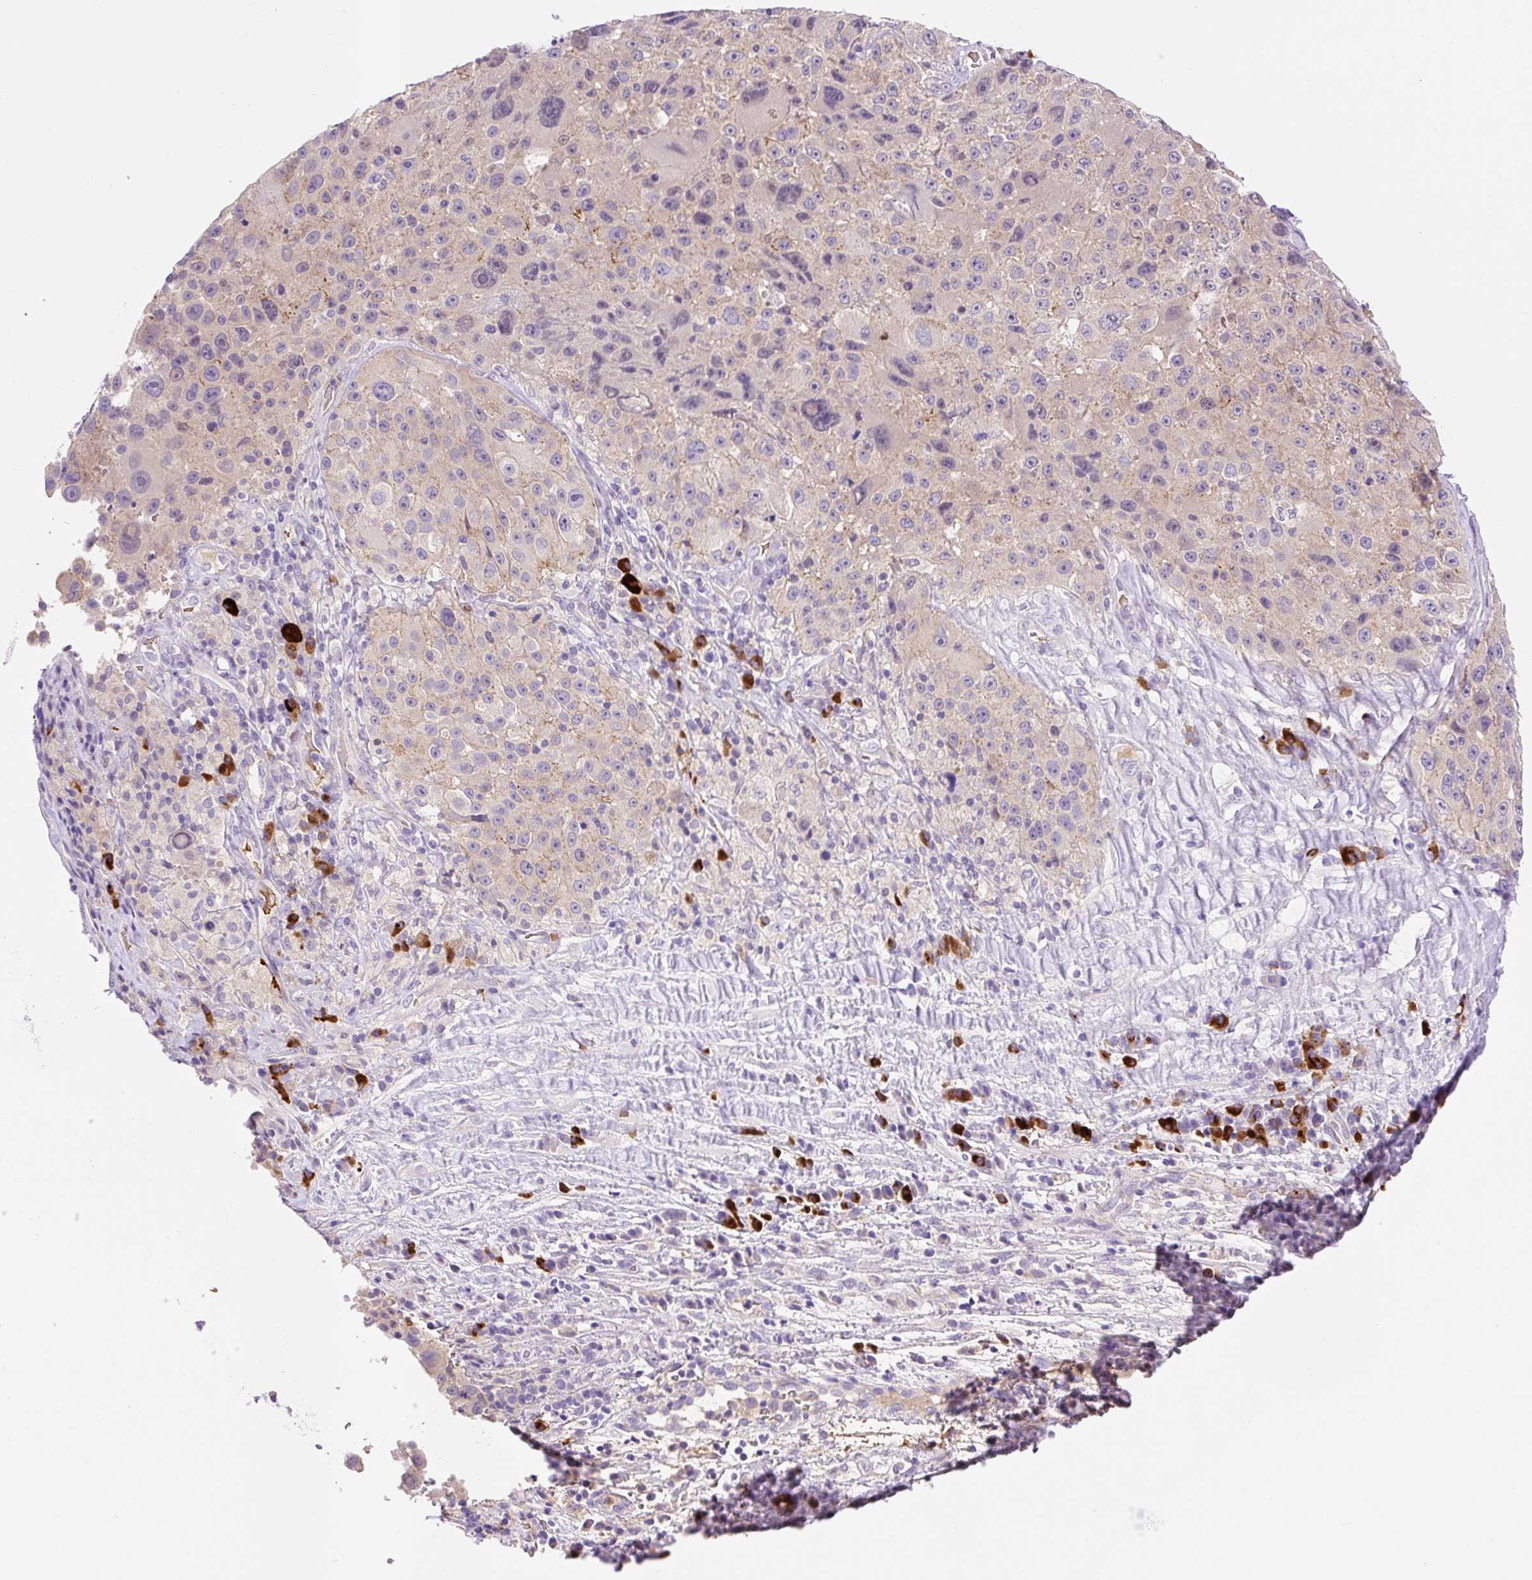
{"staining": {"intensity": "weak", "quantity": "25%-75%", "location": "cytoplasmic/membranous"}, "tissue": "melanoma", "cell_type": "Tumor cells", "image_type": "cancer", "snomed": [{"axis": "morphology", "description": "Malignant melanoma, Metastatic site"}, {"axis": "topography", "description": "Lymph node"}], "caption": "High-power microscopy captured an immunohistochemistry (IHC) photomicrograph of melanoma, revealing weak cytoplasmic/membranous positivity in about 25%-75% of tumor cells.", "gene": "LHFPL5", "patient": {"sex": "male", "age": 62}}